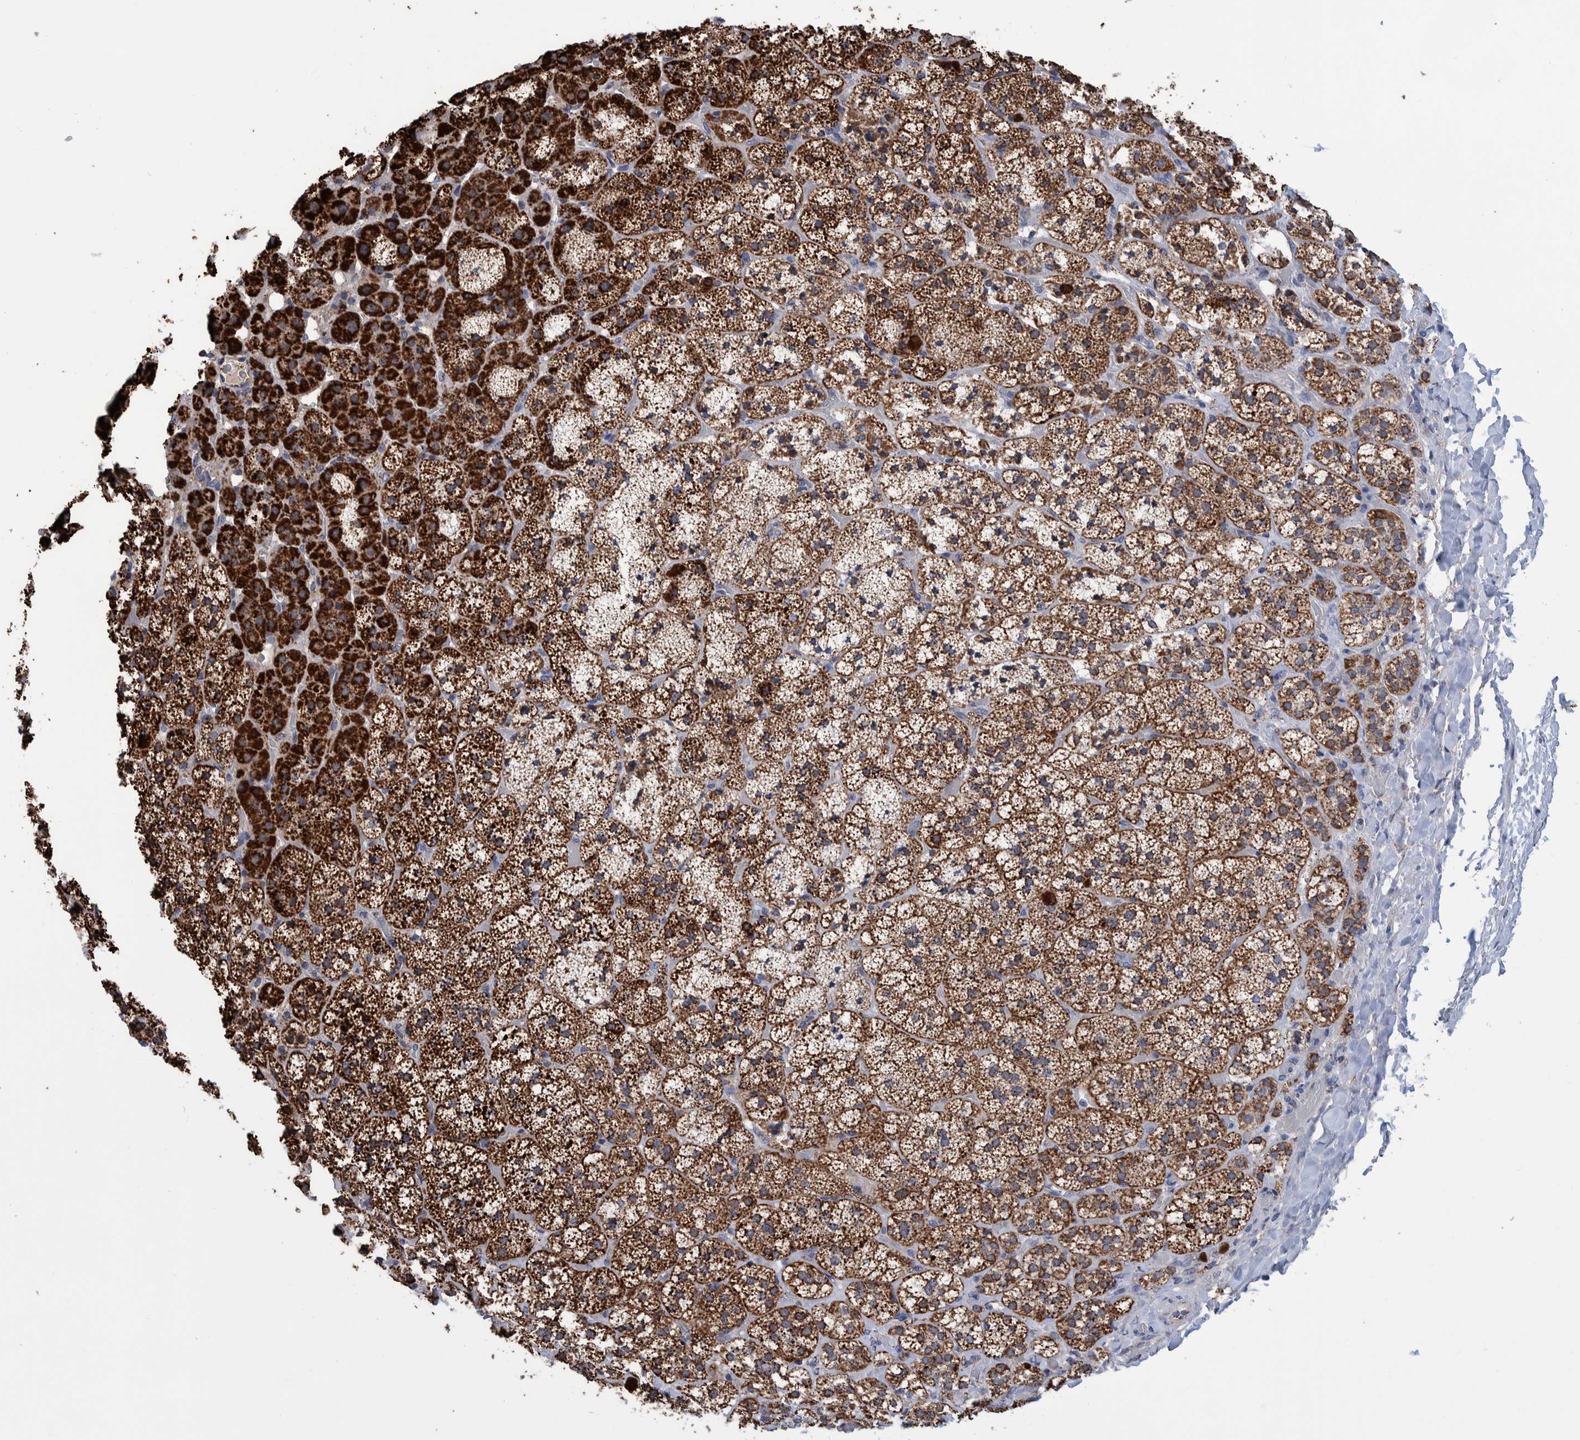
{"staining": {"intensity": "strong", "quantity": ">75%", "location": "cytoplasmic/membranous"}, "tissue": "adrenal gland", "cell_type": "Glandular cells", "image_type": "normal", "snomed": [{"axis": "morphology", "description": "Normal tissue, NOS"}, {"axis": "topography", "description": "Adrenal gland"}], "caption": "Approximately >75% of glandular cells in unremarkable adrenal gland reveal strong cytoplasmic/membranous protein expression as visualized by brown immunohistochemical staining.", "gene": "DECR1", "patient": {"sex": "female", "age": 44}}